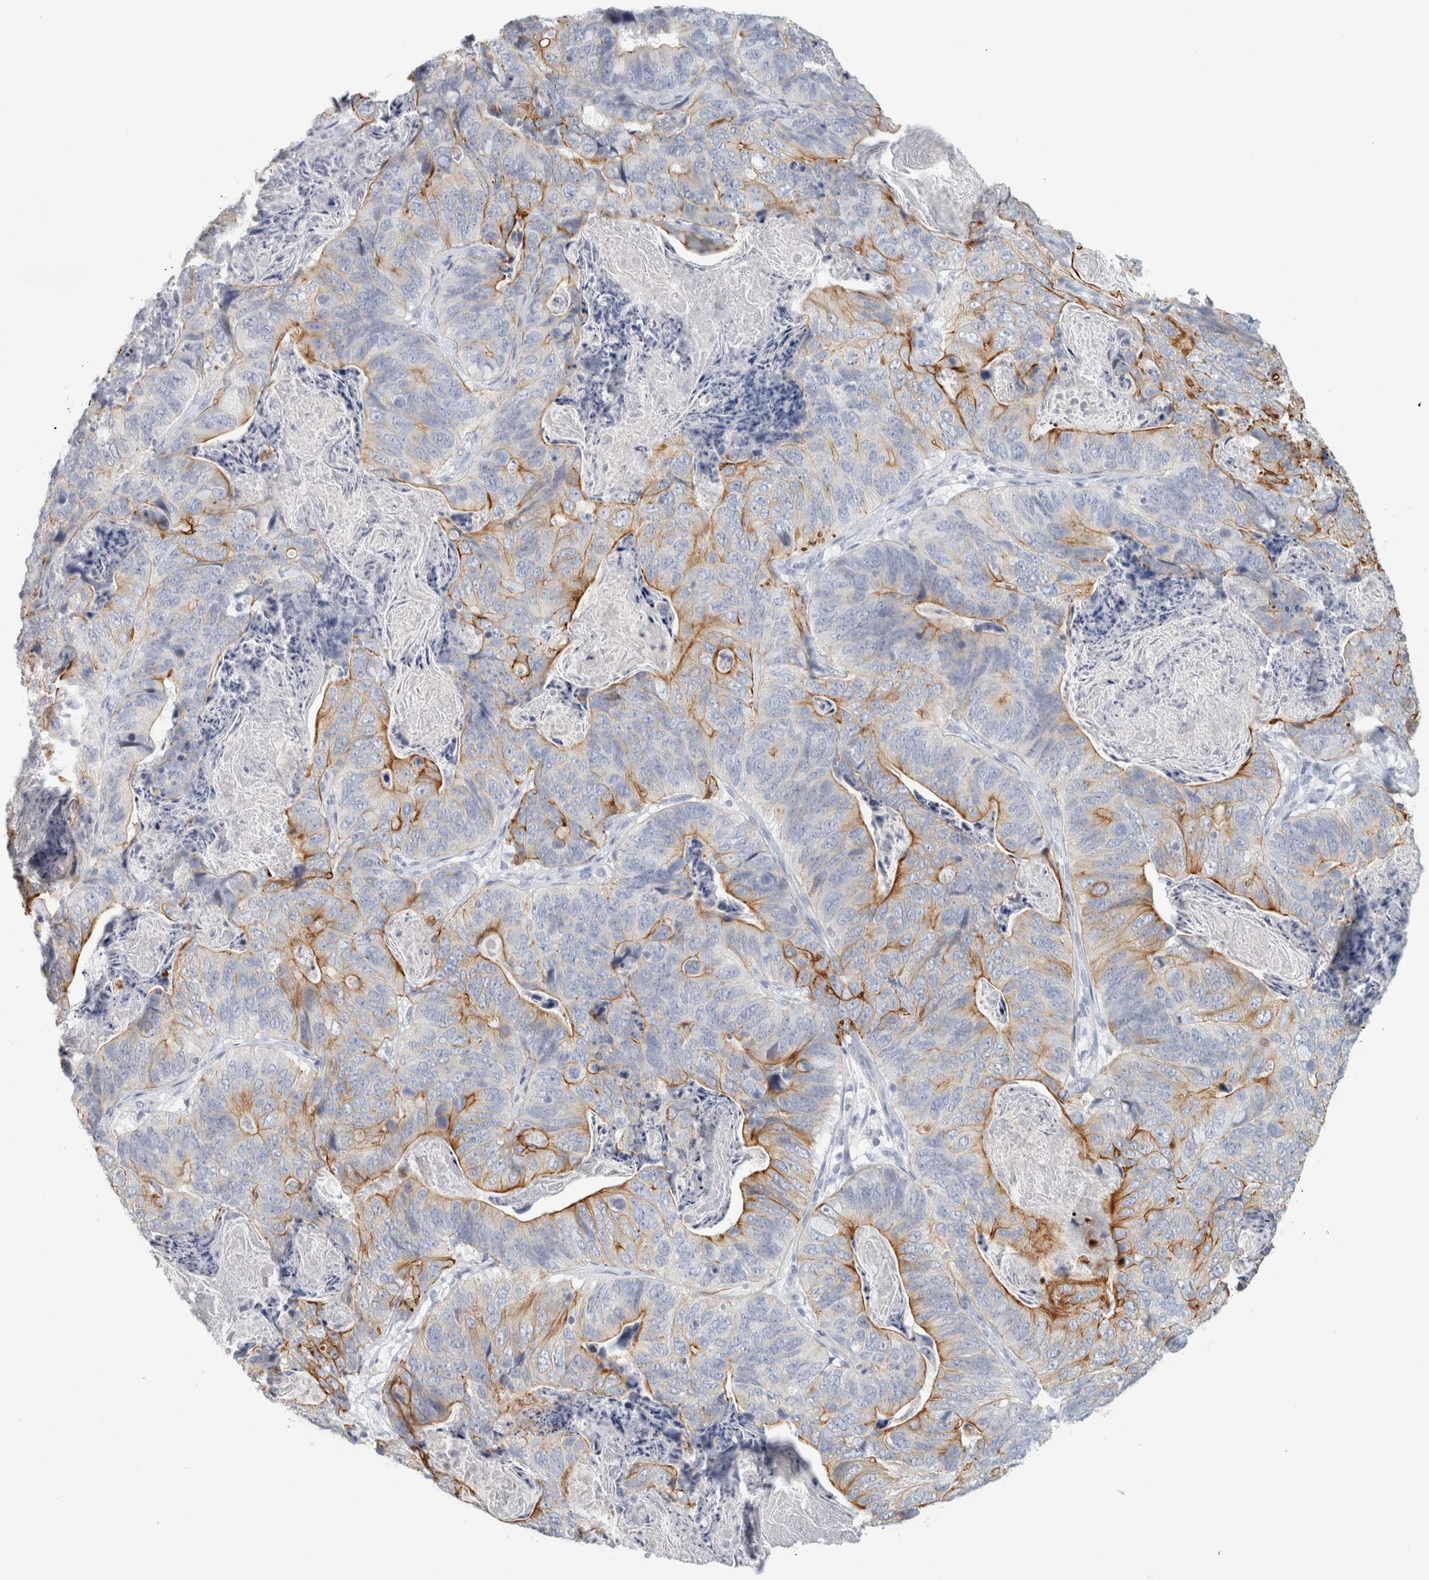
{"staining": {"intensity": "moderate", "quantity": "25%-75%", "location": "cytoplasmic/membranous"}, "tissue": "stomach cancer", "cell_type": "Tumor cells", "image_type": "cancer", "snomed": [{"axis": "morphology", "description": "Normal tissue, NOS"}, {"axis": "morphology", "description": "Adenocarcinoma, NOS"}, {"axis": "topography", "description": "Stomach"}], "caption": "Stomach cancer tissue shows moderate cytoplasmic/membranous staining in approximately 25%-75% of tumor cells", "gene": "SLC28A3", "patient": {"sex": "female", "age": 89}}